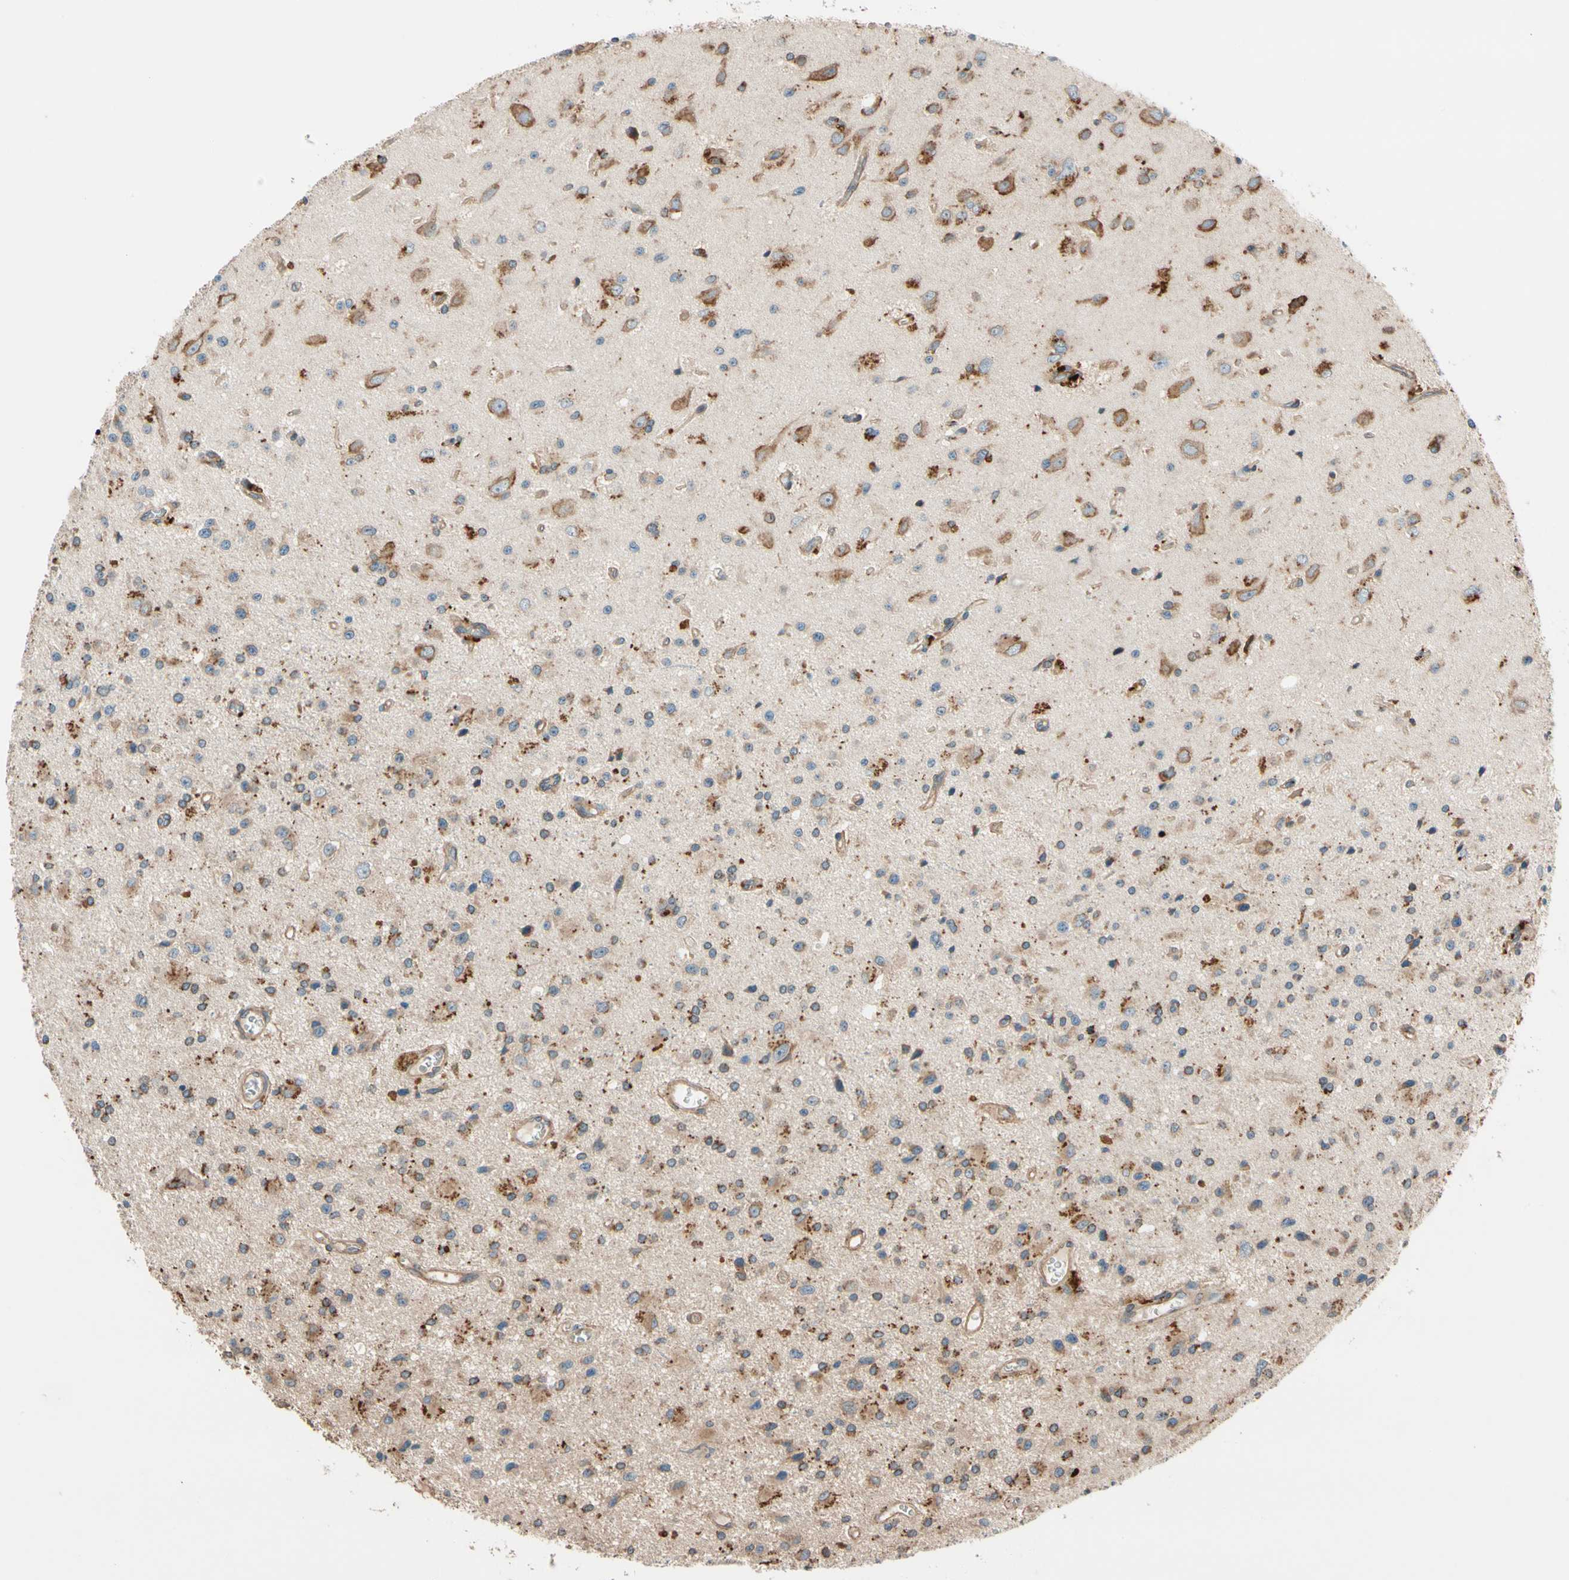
{"staining": {"intensity": "moderate", "quantity": ">75%", "location": "cytoplasmic/membranous"}, "tissue": "glioma", "cell_type": "Tumor cells", "image_type": "cancer", "snomed": [{"axis": "morphology", "description": "Glioma, malignant, Low grade"}, {"axis": "topography", "description": "Brain"}], "caption": "Moderate cytoplasmic/membranous expression for a protein is seen in about >75% of tumor cells of malignant glioma (low-grade) using immunohistochemistry.", "gene": "PHYH", "patient": {"sex": "male", "age": 58}}